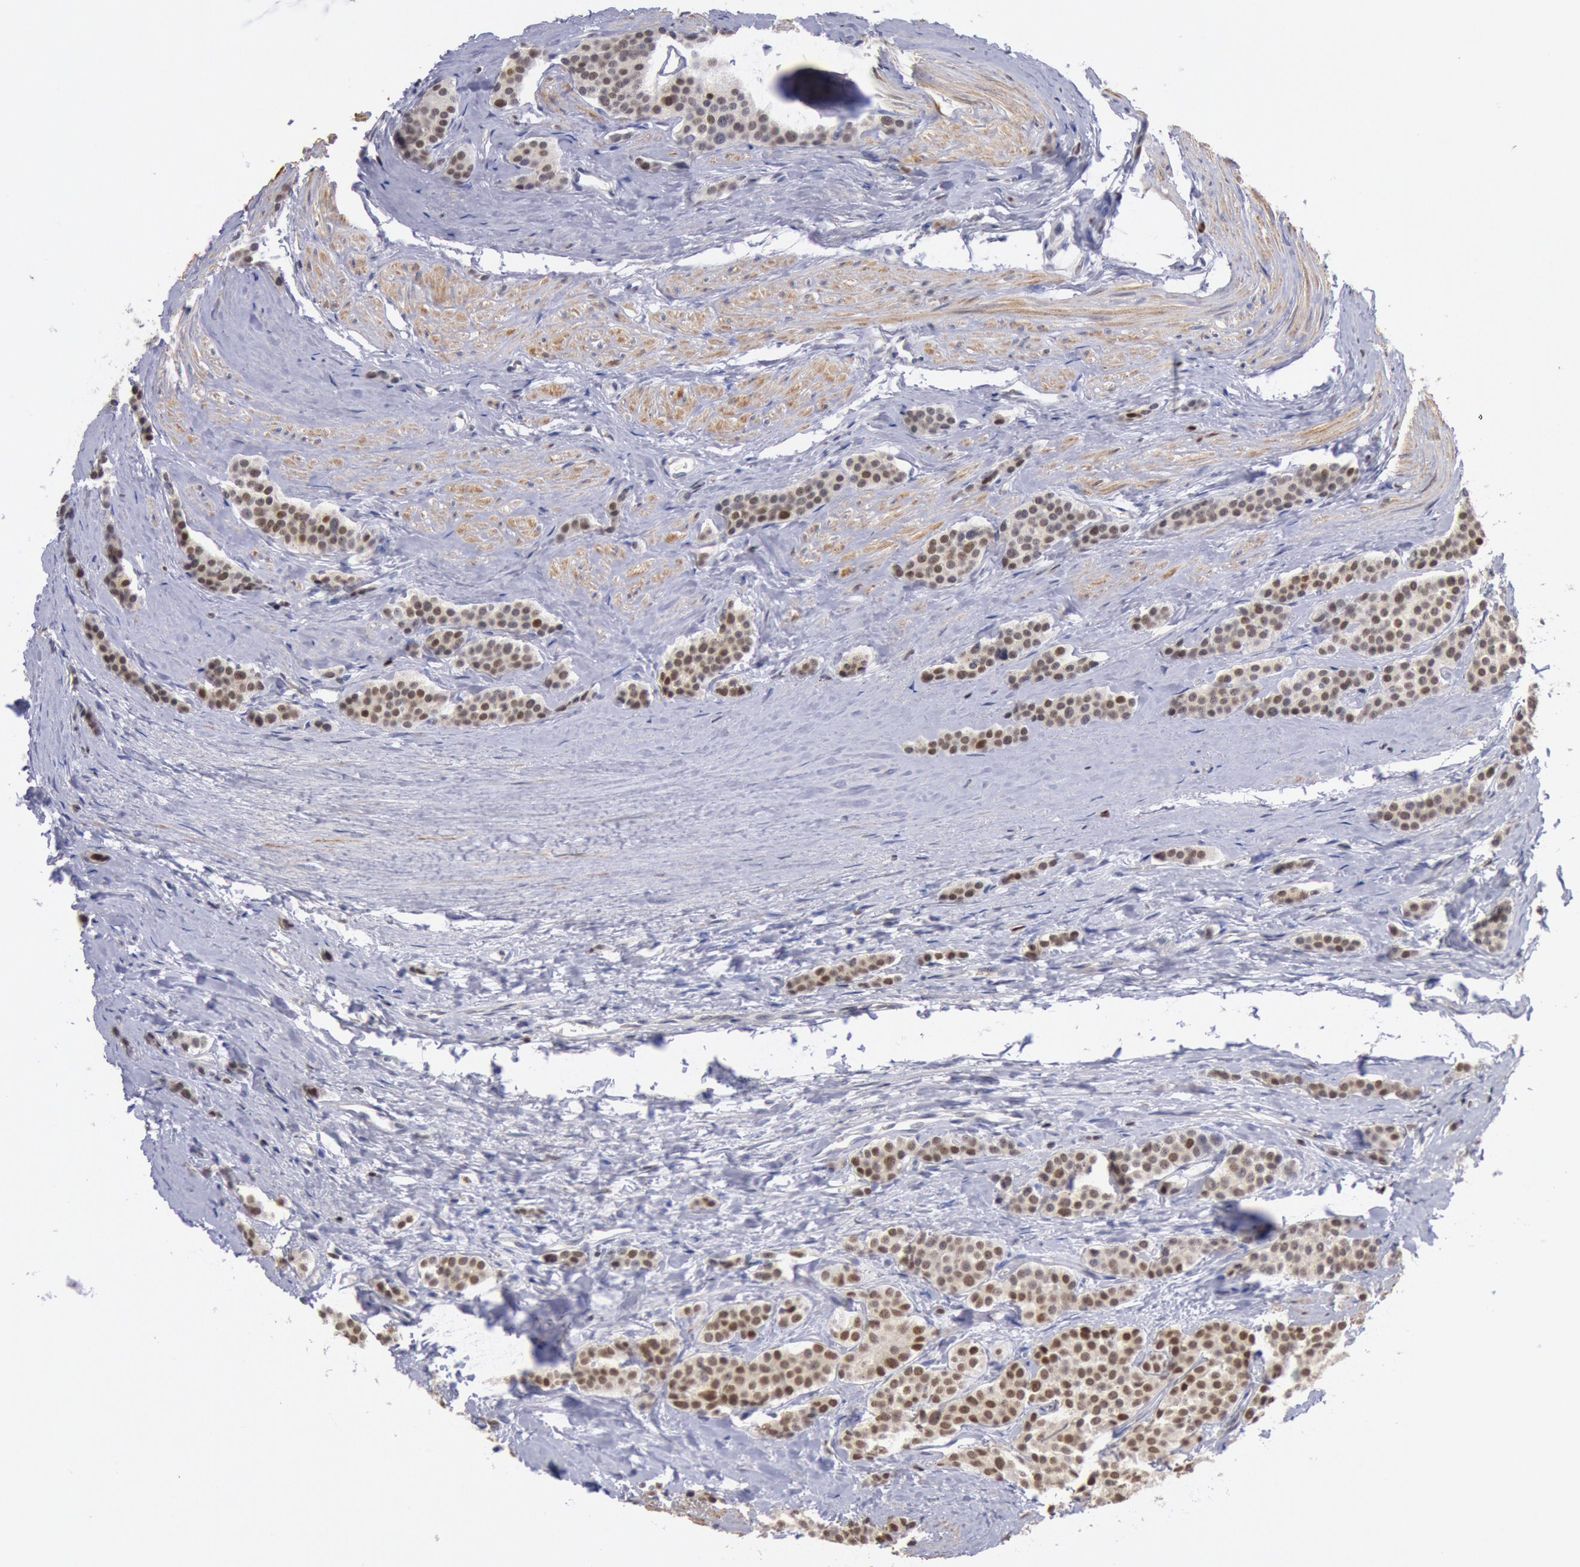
{"staining": {"intensity": "weak", "quantity": ">75%", "location": "cytoplasmic/membranous,nuclear"}, "tissue": "carcinoid", "cell_type": "Tumor cells", "image_type": "cancer", "snomed": [{"axis": "morphology", "description": "Carcinoid, malignant, NOS"}, {"axis": "topography", "description": "Small intestine"}], "caption": "Human carcinoid stained with a protein marker exhibits weak staining in tumor cells.", "gene": "RPS6KA5", "patient": {"sex": "male", "age": 60}}